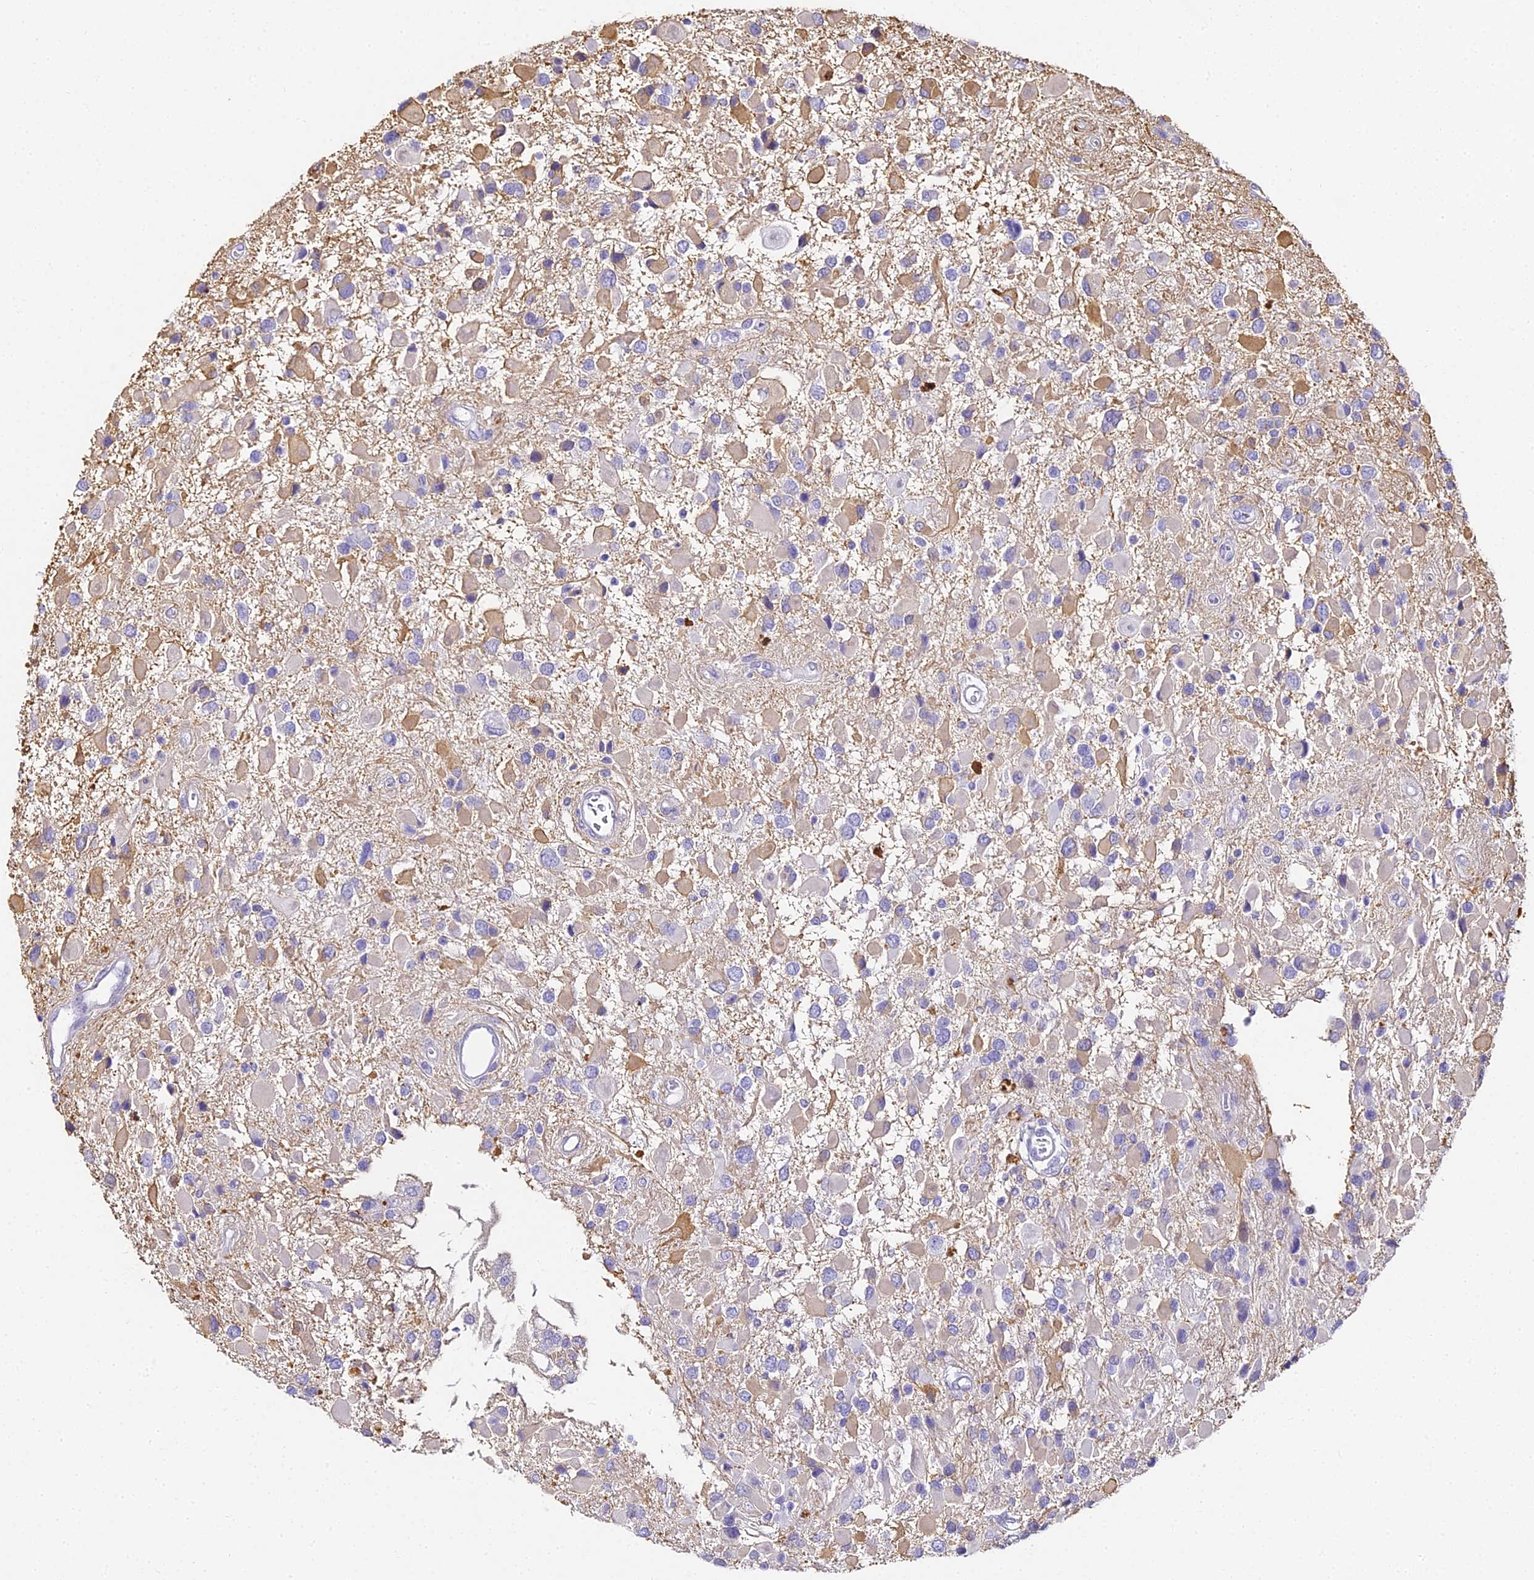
{"staining": {"intensity": "negative", "quantity": "none", "location": "none"}, "tissue": "glioma", "cell_type": "Tumor cells", "image_type": "cancer", "snomed": [{"axis": "morphology", "description": "Glioma, malignant, High grade"}, {"axis": "topography", "description": "Brain"}], "caption": "Glioma was stained to show a protein in brown. There is no significant positivity in tumor cells.", "gene": "ABHD14A-ACY1", "patient": {"sex": "male", "age": 53}}